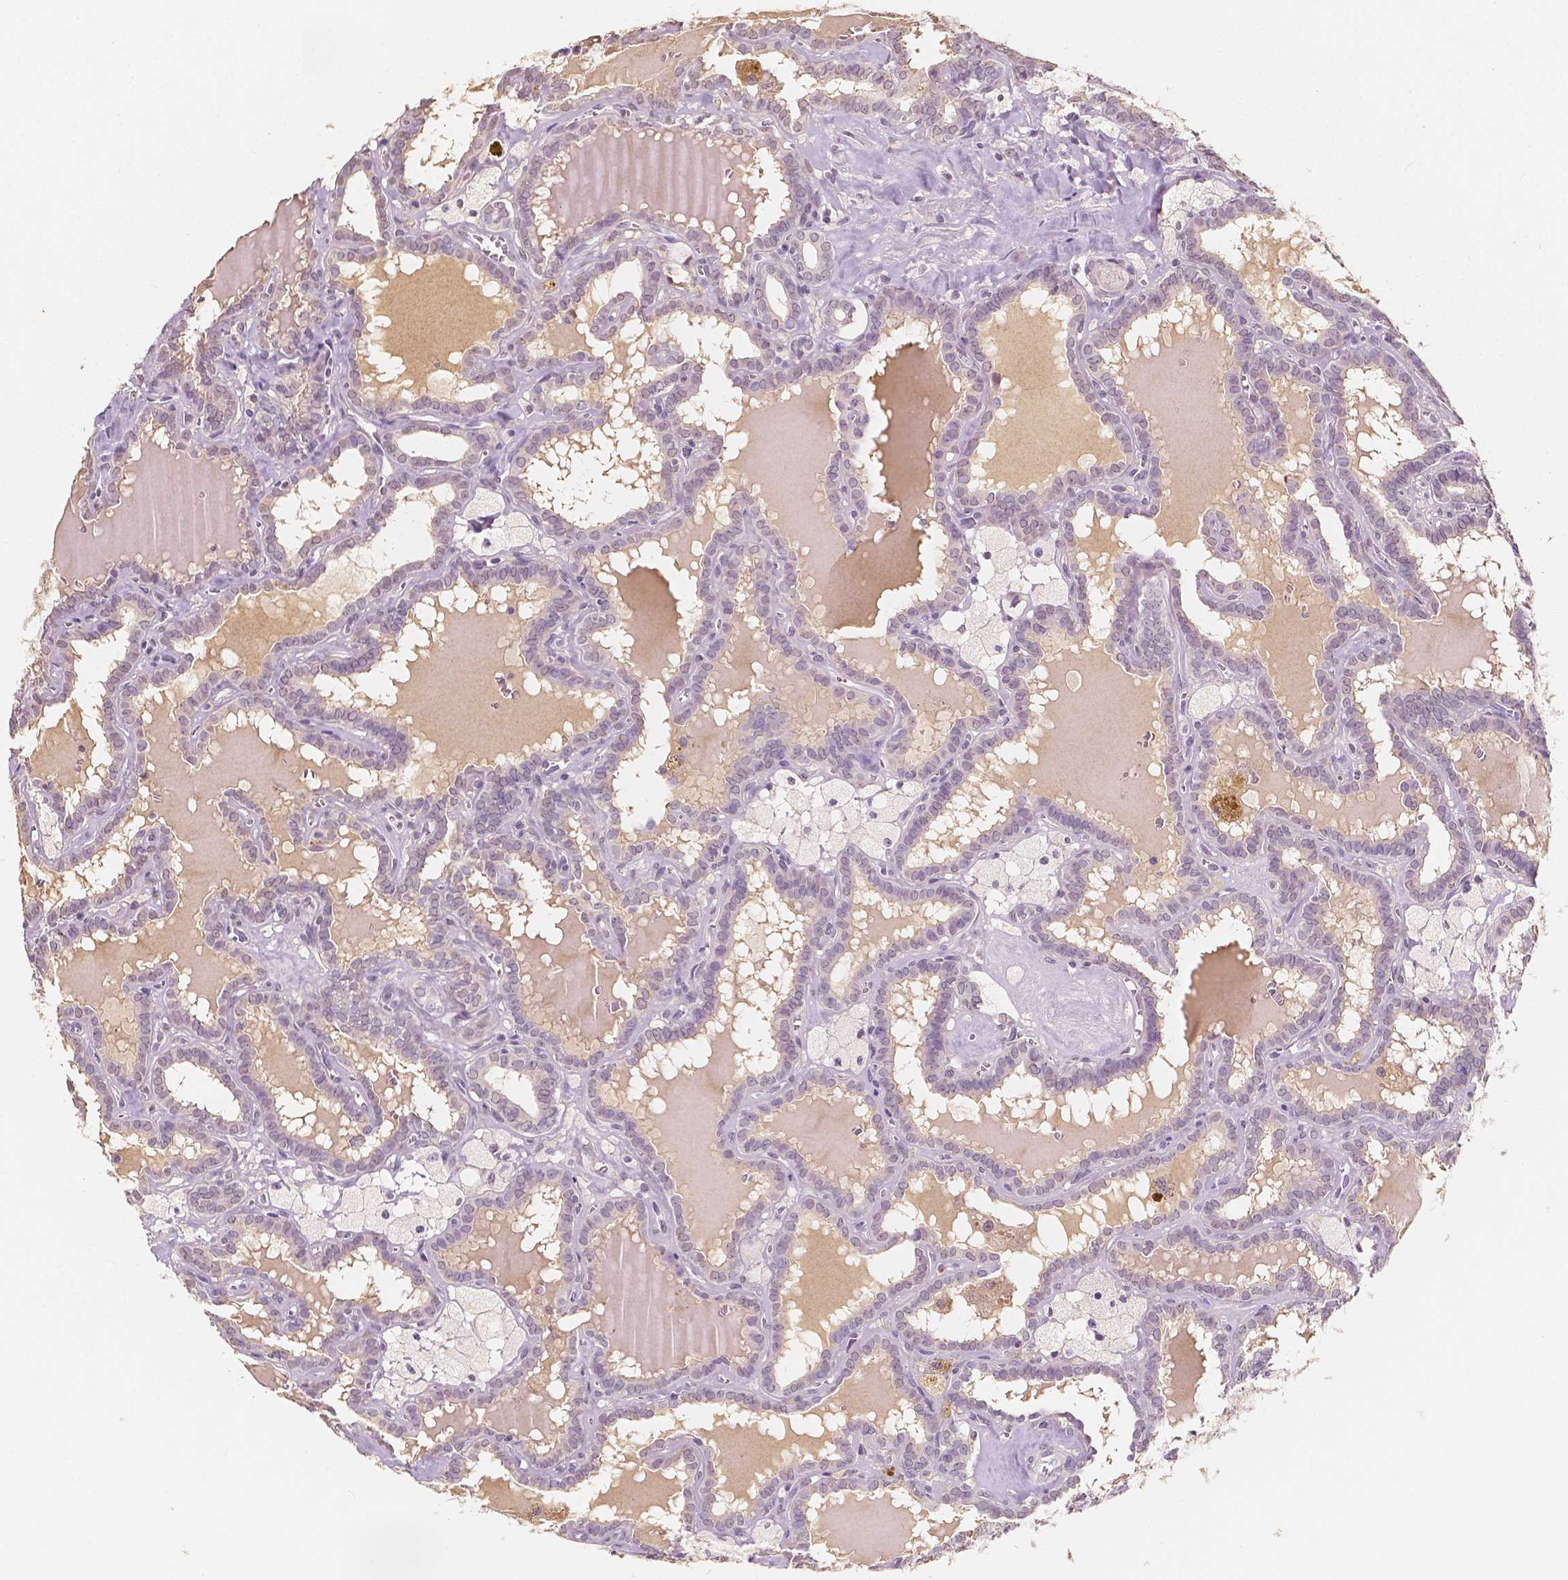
{"staining": {"intensity": "negative", "quantity": "none", "location": "none"}, "tissue": "thyroid cancer", "cell_type": "Tumor cells", "image_type": "cancer", "snomed": [{"axis": "morphology", "description": "Papillary adenocarcinoma, NOS"}, {"axis": "topography", "description": "Thyroid gland"}], "caption": "Human thyroid cancer stained for a protein using IHC demonstrates no staining in tumor cells.", "gene": "SOX15", "patient": {"sex": "female", "age": 39}}